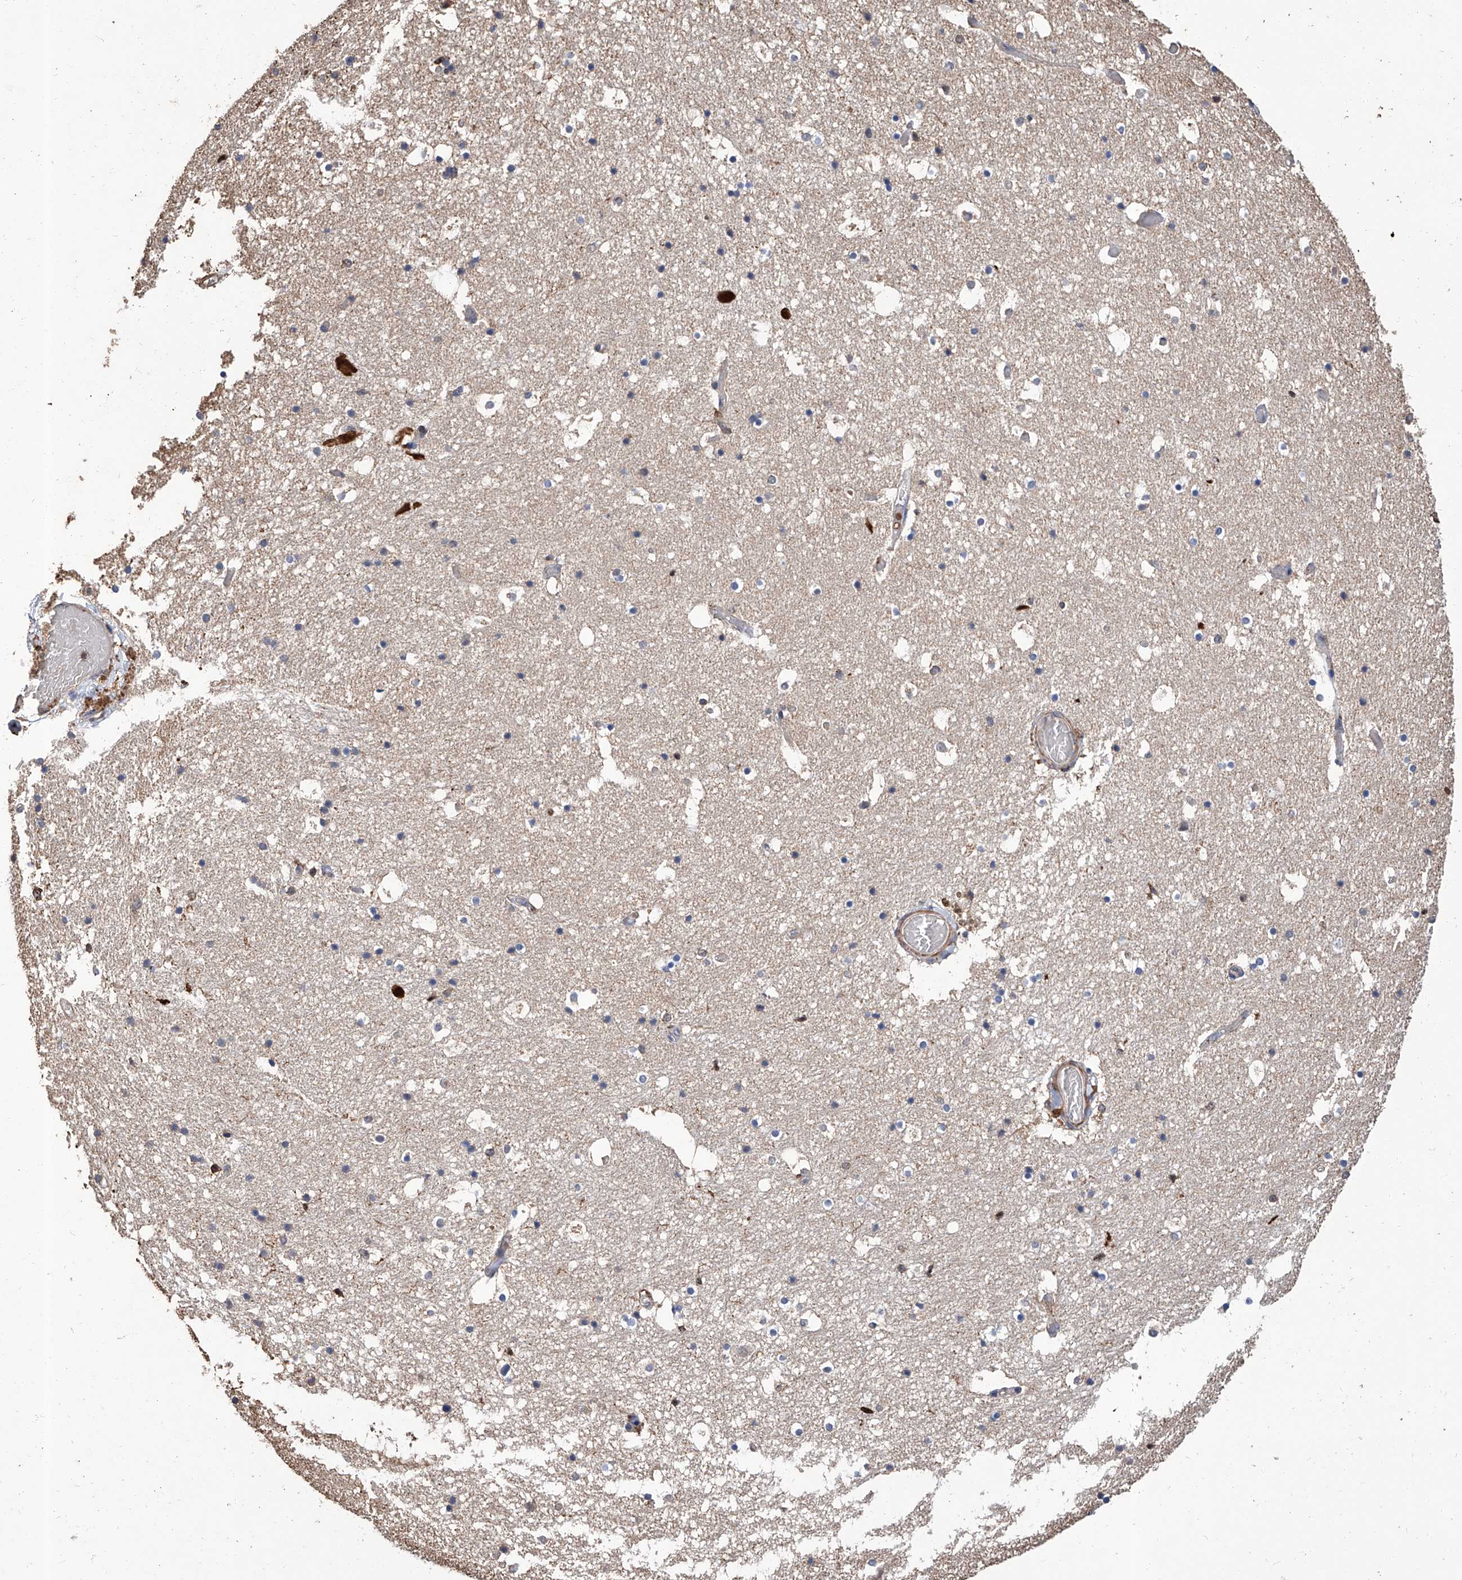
{"staining": {"intensity": "weak", "quantity": "<25%", "location": "cytoplasmic/membranous"}, "tissue": "hippocampus", "cell_type": "Glial cells", "image_type": "normal", "snomed": [{"axis": "morphology", "description": "Normal tissue, NOS"}, {"axis": "topography", "description": "Hippocampus"}], "caption": "Micrograph shows no protein staining in glial cells of unremarkable hippocampus. The staining was performed using DAB to visualize the protein expression in brown, while the nuclei were stained in blue with hematoxylin (Magnification: 20x).", "gene": "GPT", "patient": {"sex": "female", "age": 52}}